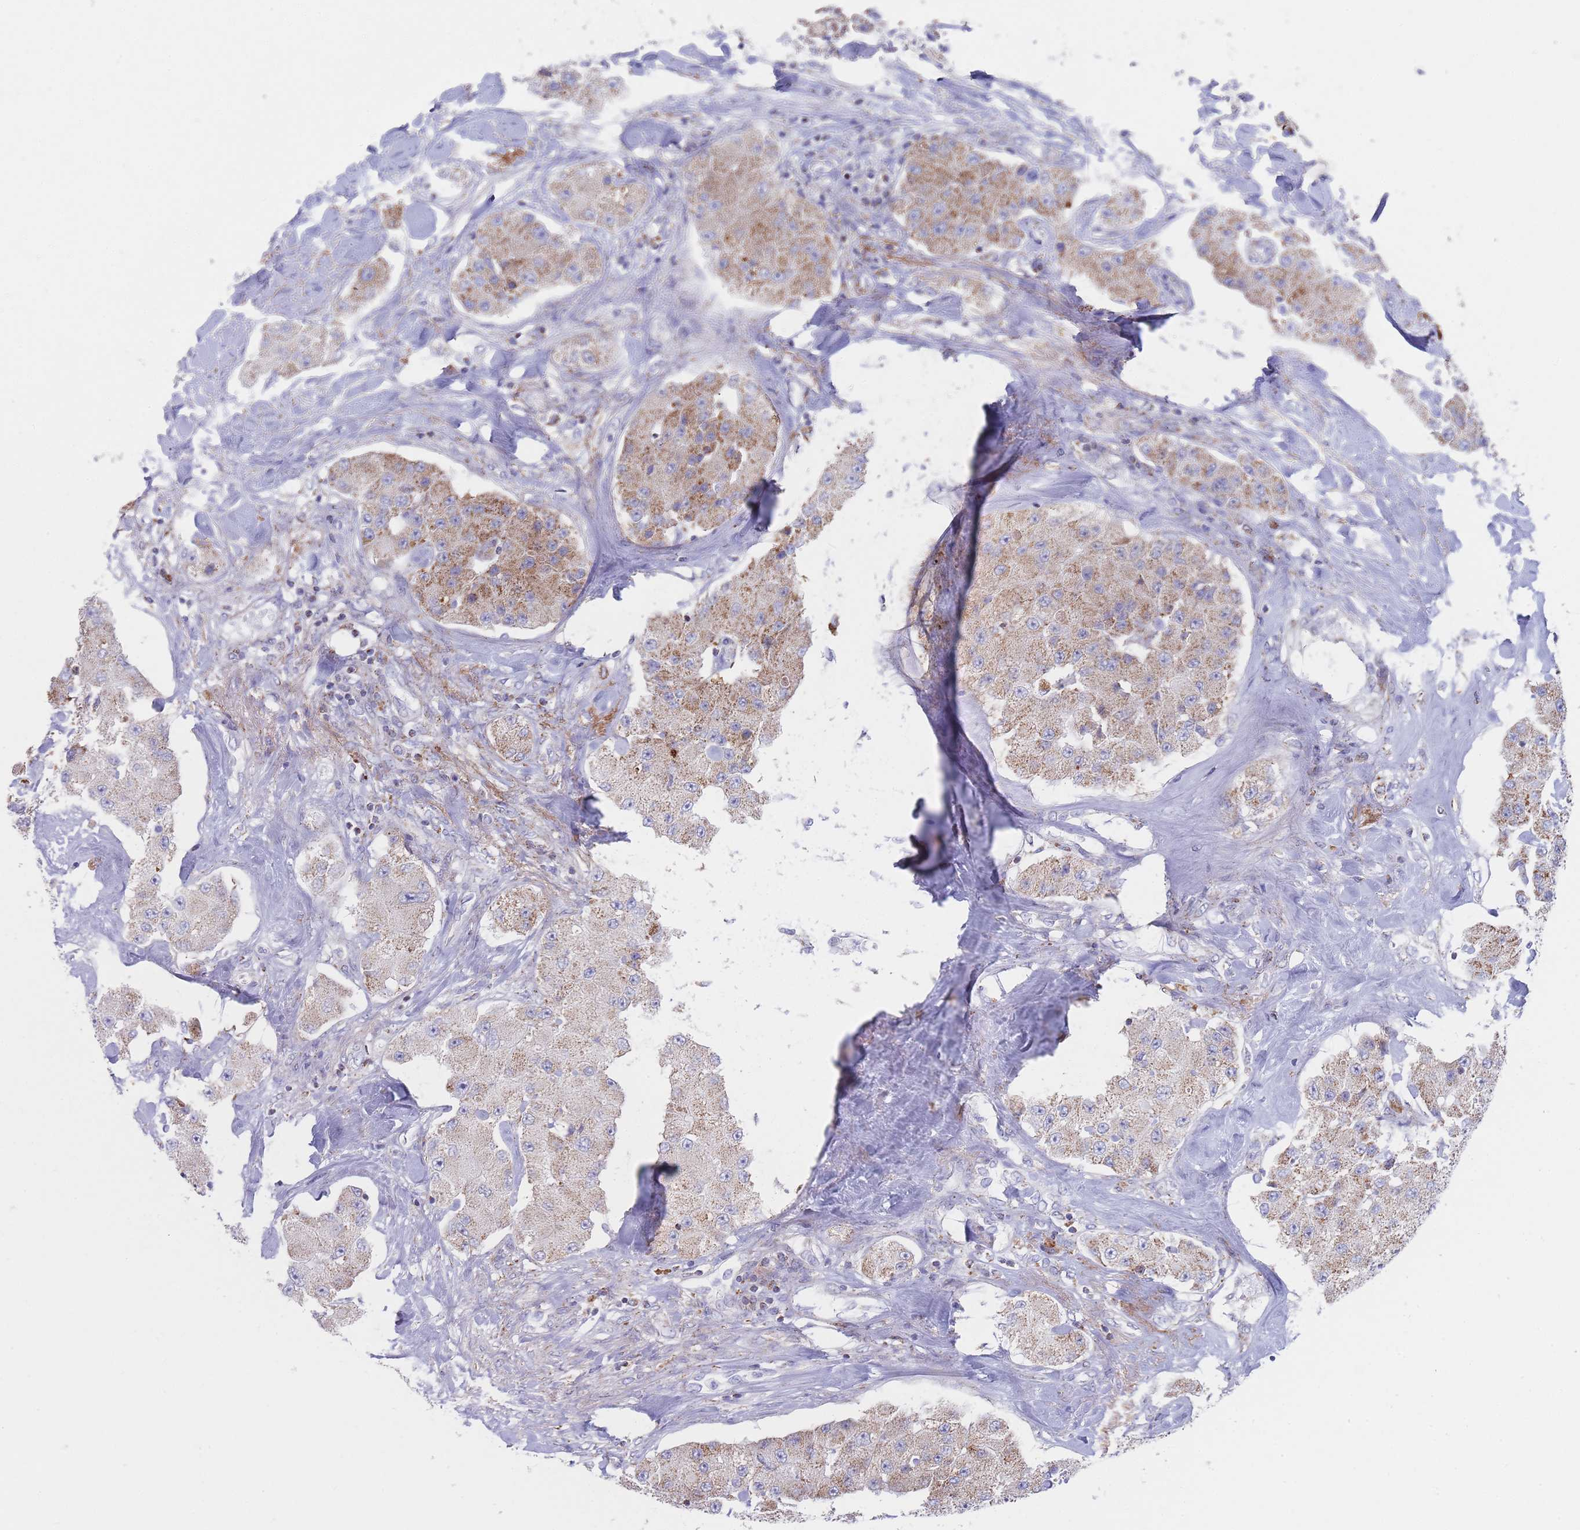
{"staining": {"intensity": "moderate", "quantity": ">75%", "location": "cytoplasmic/membranous"}, "tissue": "carcinoid", "cell_type": "Tumor cells", "image_type": "cancer", "snomed": [{"axis": "morphology", "description": "Carcinoid, malignant, NOS"}, {"axis": "topography", "description": "Pancreas"}], "caption": "The image exhibits immunohistochemical staining of carcinoid. There is moderate cytoplasmic/membranous positivity is present in about >75% of tumor cells.", "gene": "IKZF4", "patient": {"sex": "male", "age": 41}}